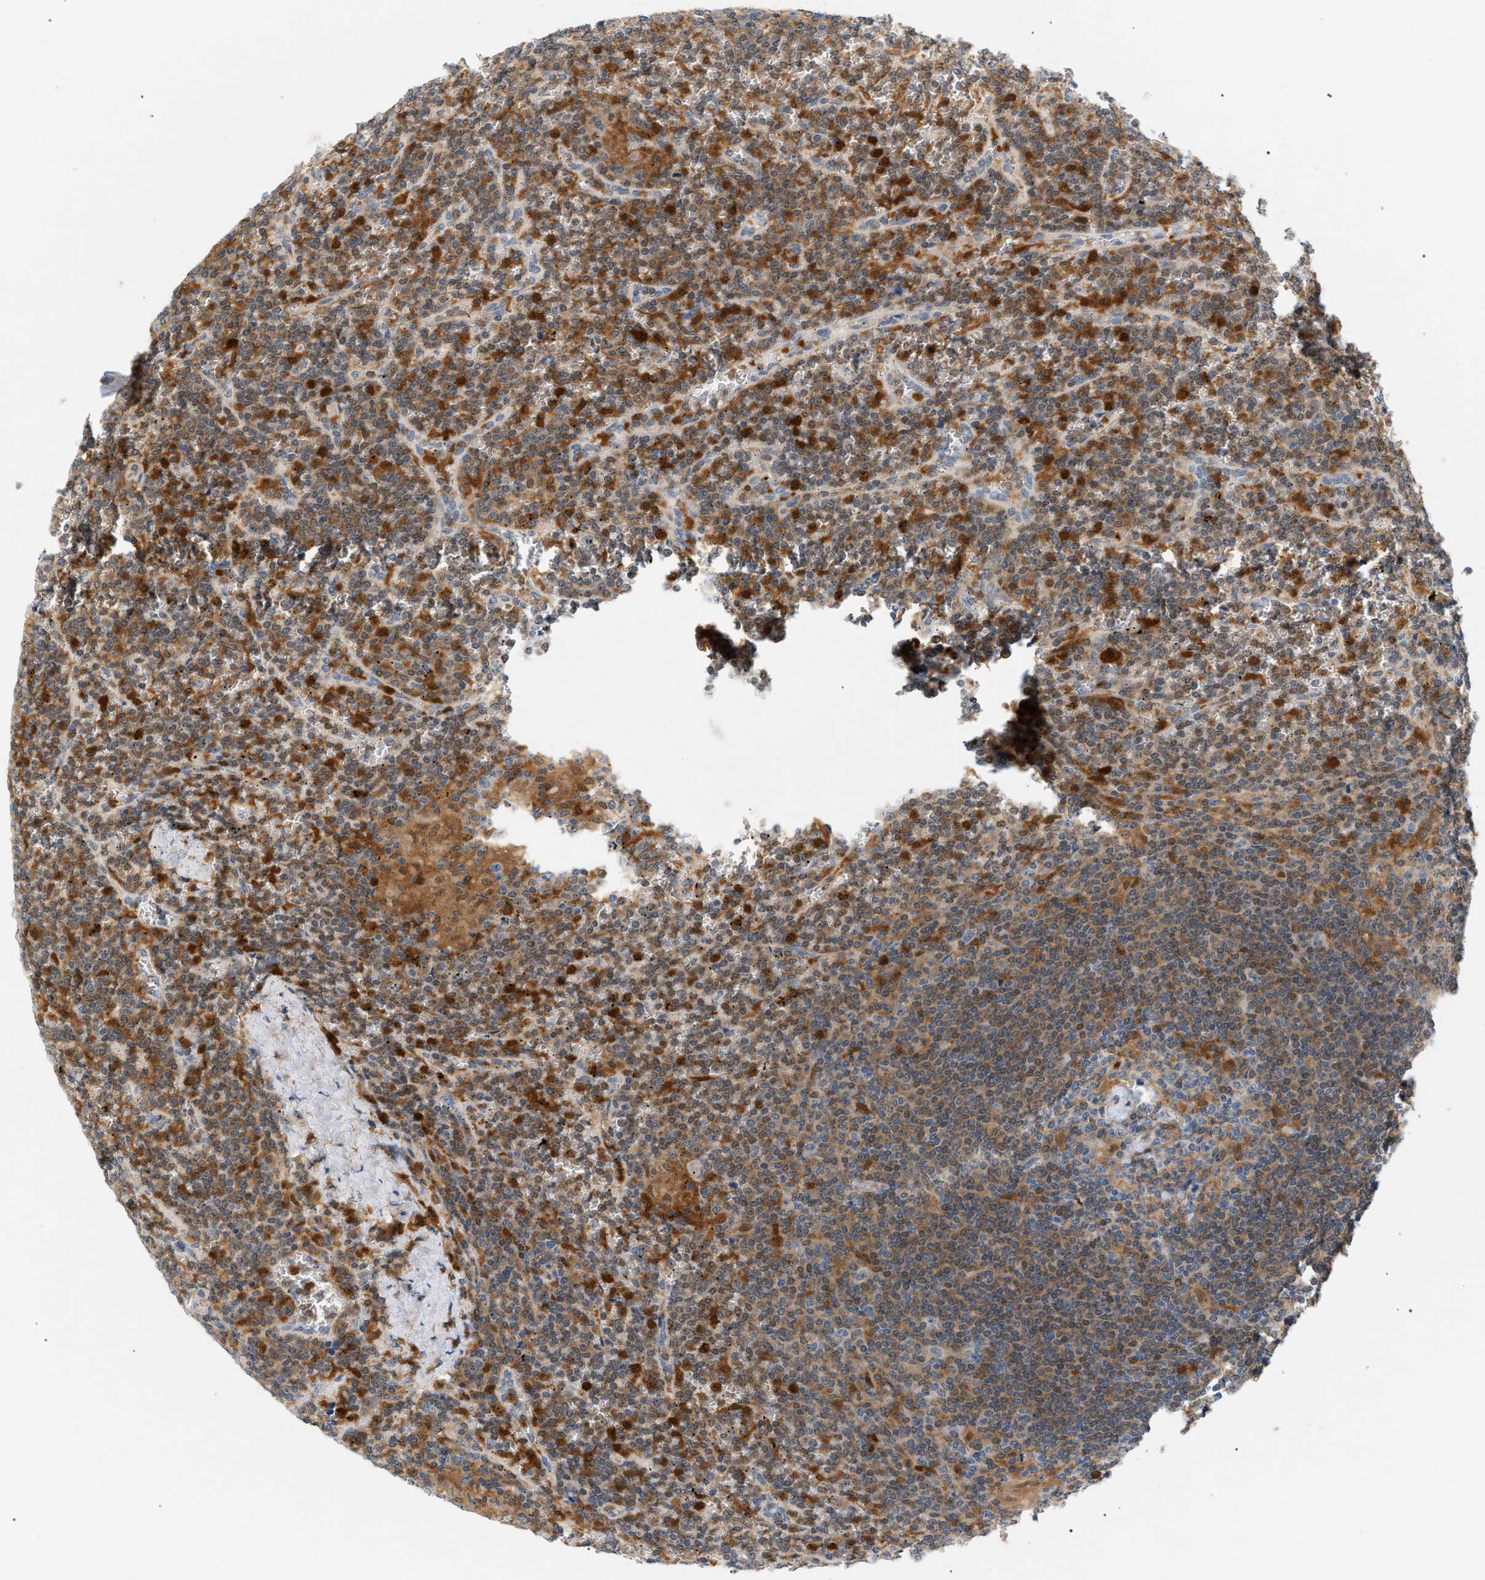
{"staining": {"intensity": "moderate", "quantity": "25%-75%", "location": "cytoplasmic/membranous"}, "tissue": "lymphoma", "cell_type": "Tumor cells", "image_type": "cancer", "snomed": [{"axis": "morphology", "description": "Malignant lymphoma, non-Hodgkin's type, Low grade"}, {"axis": "topography", "description": "Spleen"}], "caption": "Human lymphoma stained with a protein marker reveals moderate staining in tumor cells.", "gene": "PYCARD", "patient": {"sex": "female", "age": 19}}